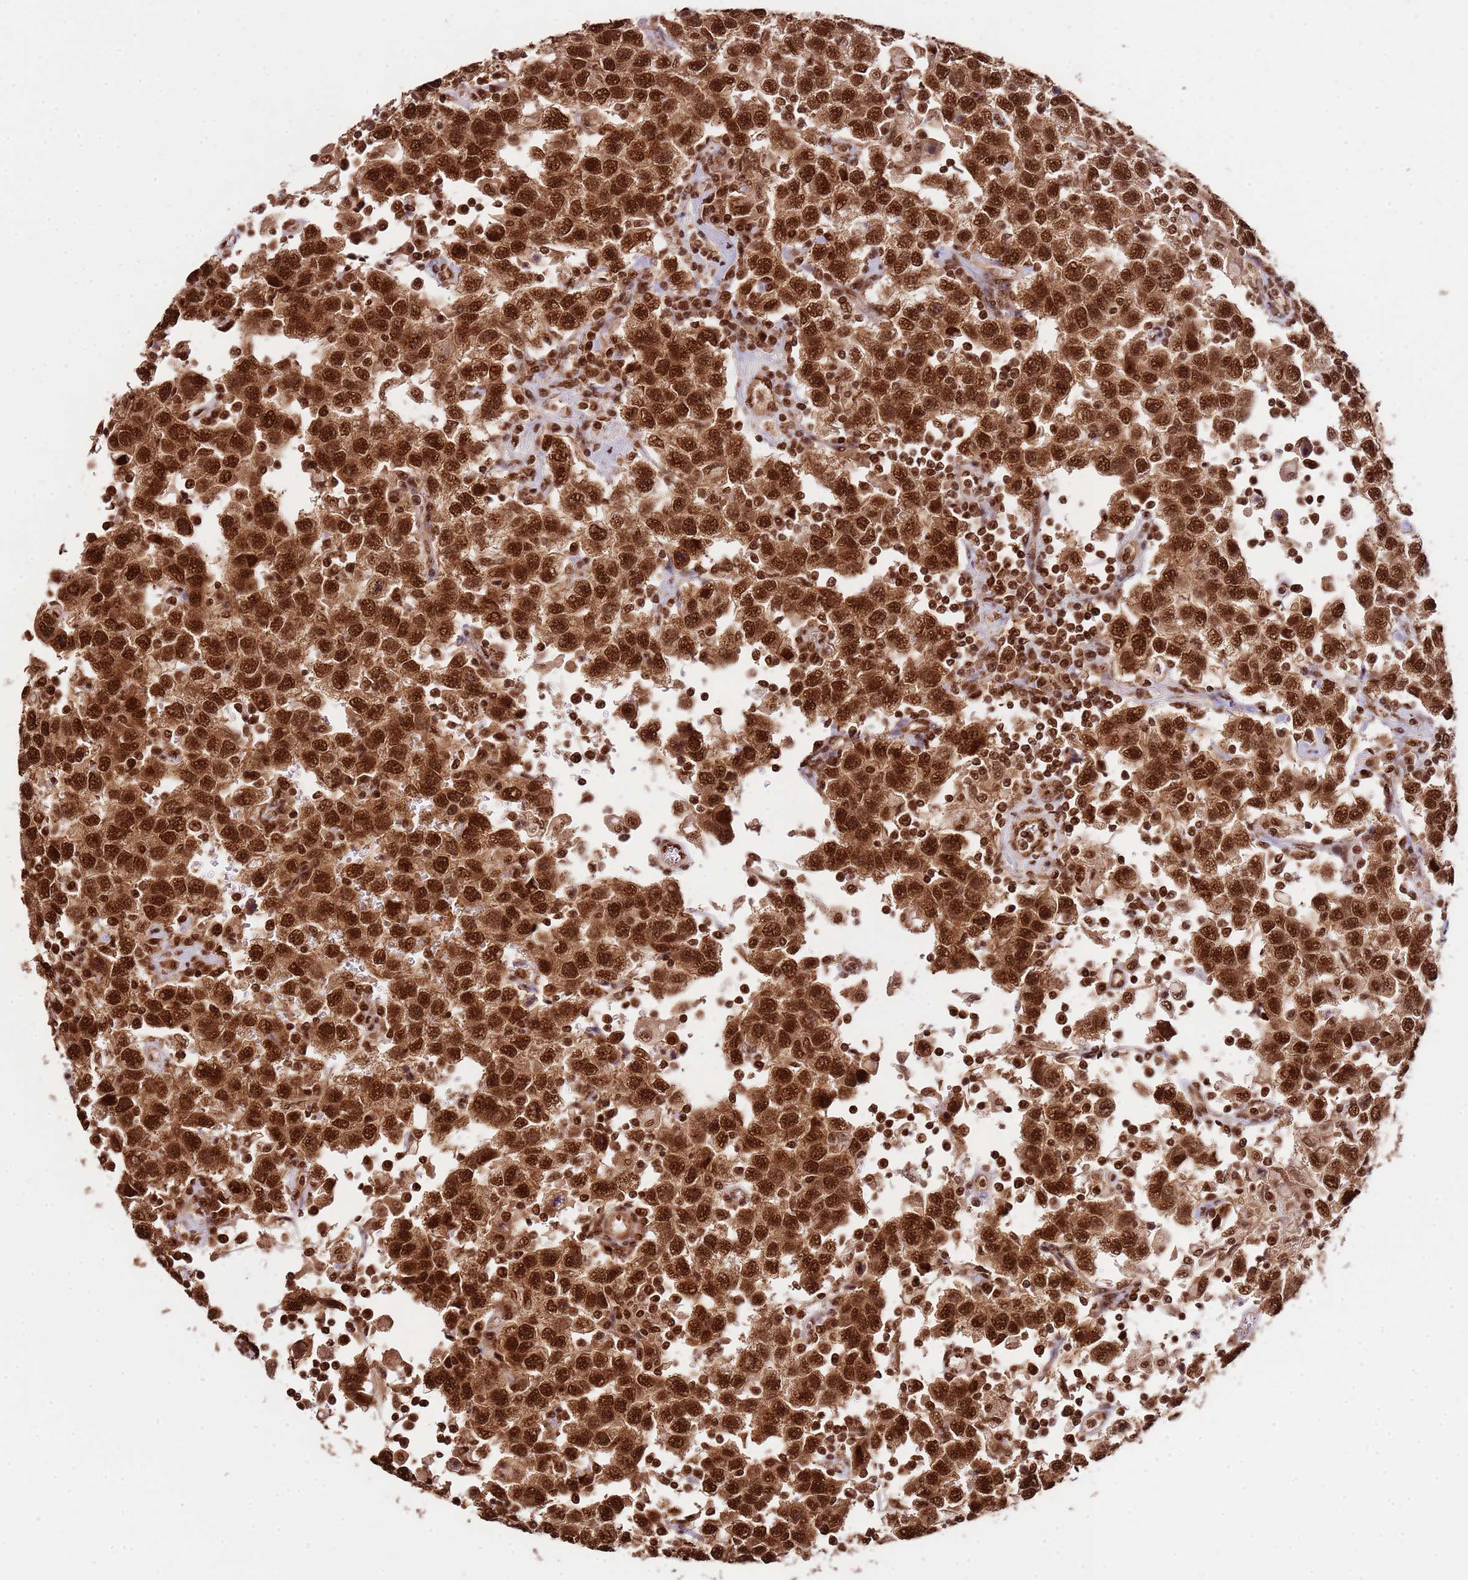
{"staining": {"intensity": "strong", "quantity": ">75%", "location": "nuclear"}, "tissue": "testis cancer", "cell_type": "Tumor cells", "image_type": "cancer", "snomed": [{"axis": "morphology", "description": "Seminoma, NOS"}, {"axis": "topography", "description": "Testis"}], "caption": "Protein expression analysis of testis cancer reveals strong nuclear positivity in approximately >75% of tumor cells.", "gene": "ZBTB12", "patient": {"sex": "male", "age": 41}}